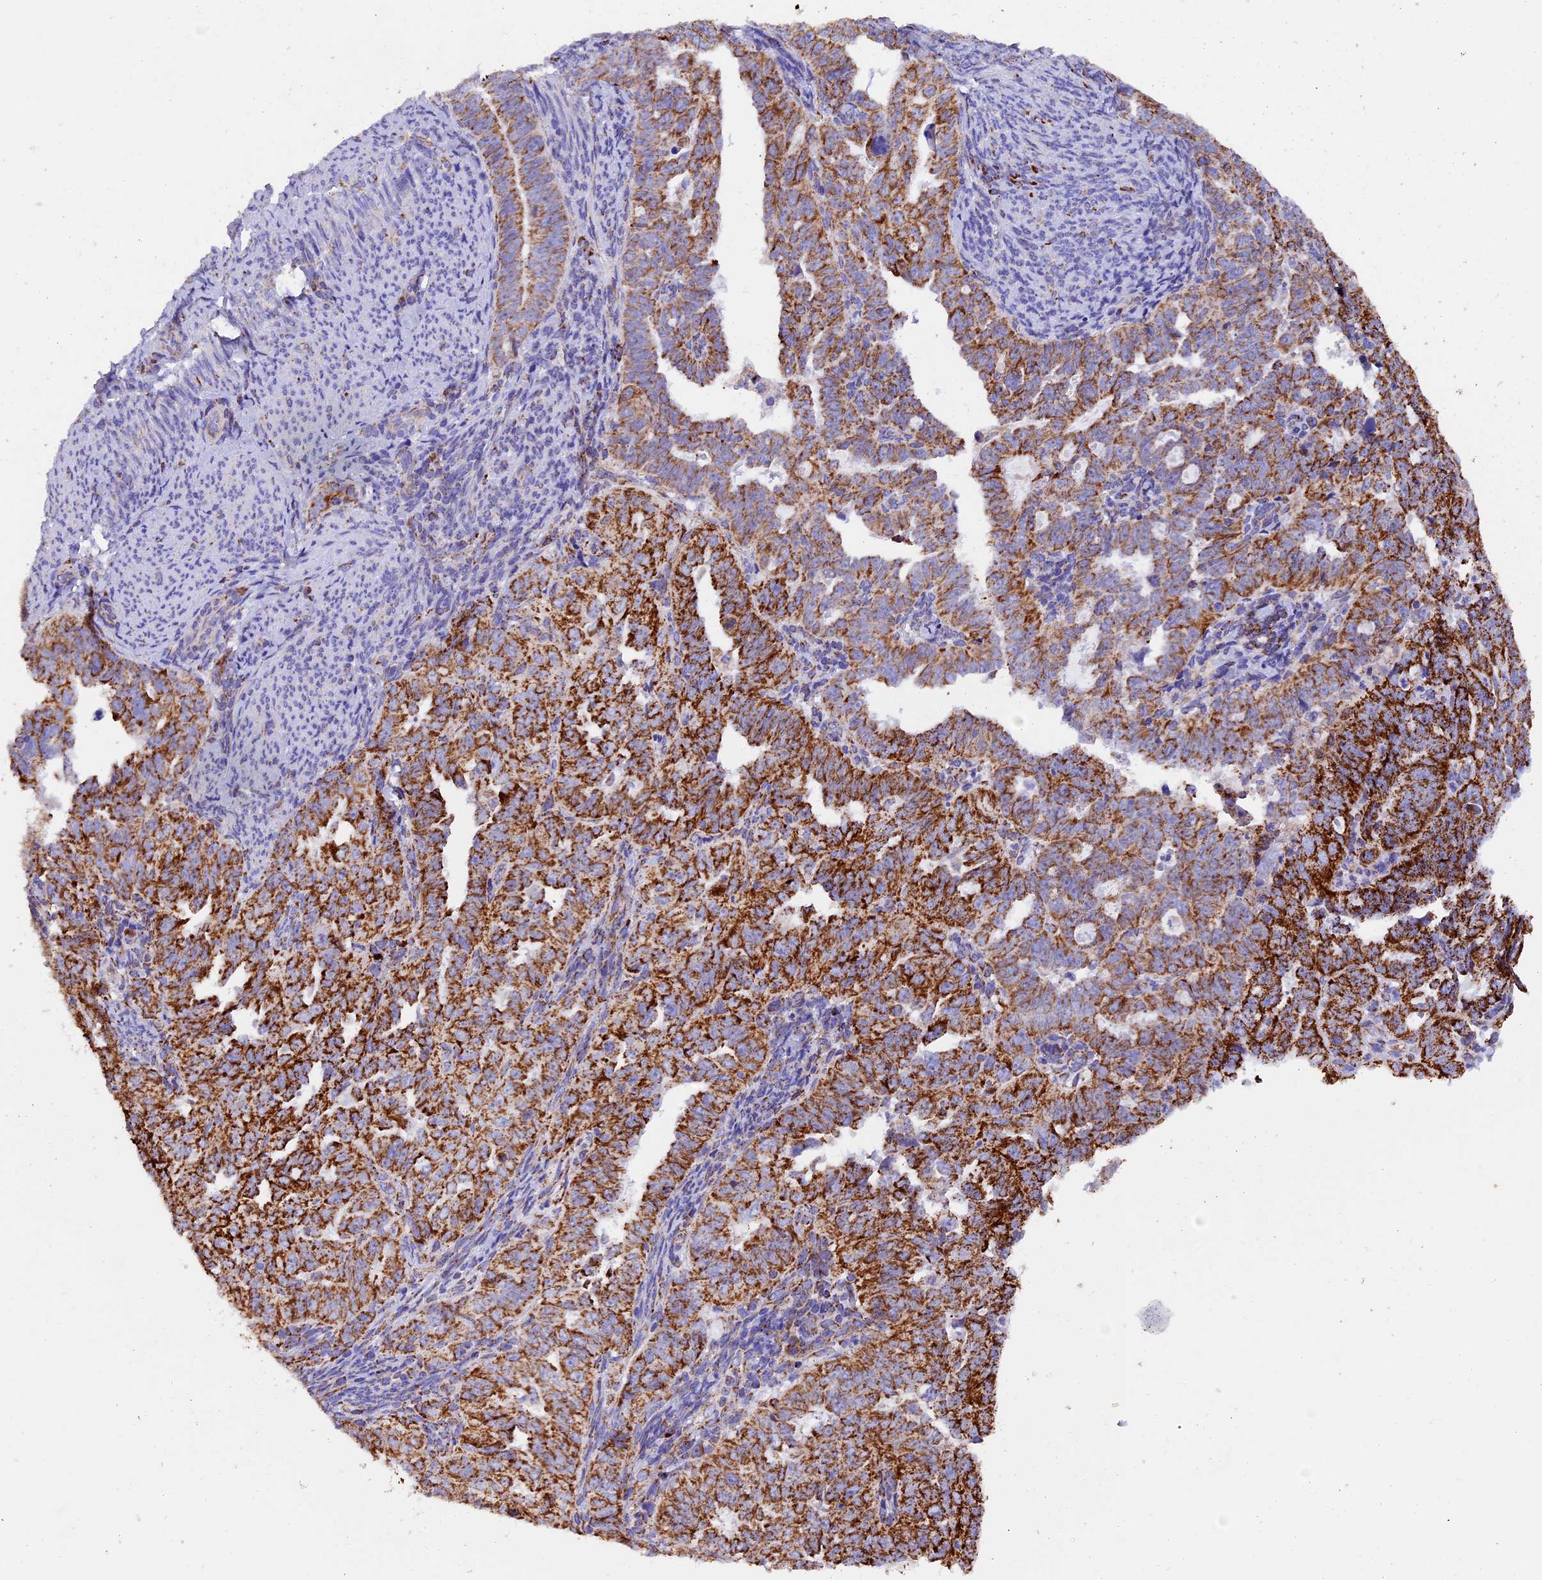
{"staining": {"intensity": "strong", "quantity": ">75%", "location": "cytoplasmic/membranous"}, "tissue": "endometrial cancer", "cell_type": "Tumor cells", "image_type": "cancer", "snomed": [{"axis": "morphology", "description": "Adenocarcinoma, NOS"}, {"axis": "topography", "description": "Endometrium"}], "caption": "Brown immunohistochemical staining in endometrial cancer shows strong cytoplasmic/membranous staining in about >75% of tumor cells. Using DAB (3,3'-diaminobenzidine) (brown) and hematoxylin (blue) stains, captured at high magnification using brightfield microscopy.", "gene": "SLC8B1", "patient": {"sex": "female", "age": 65}}